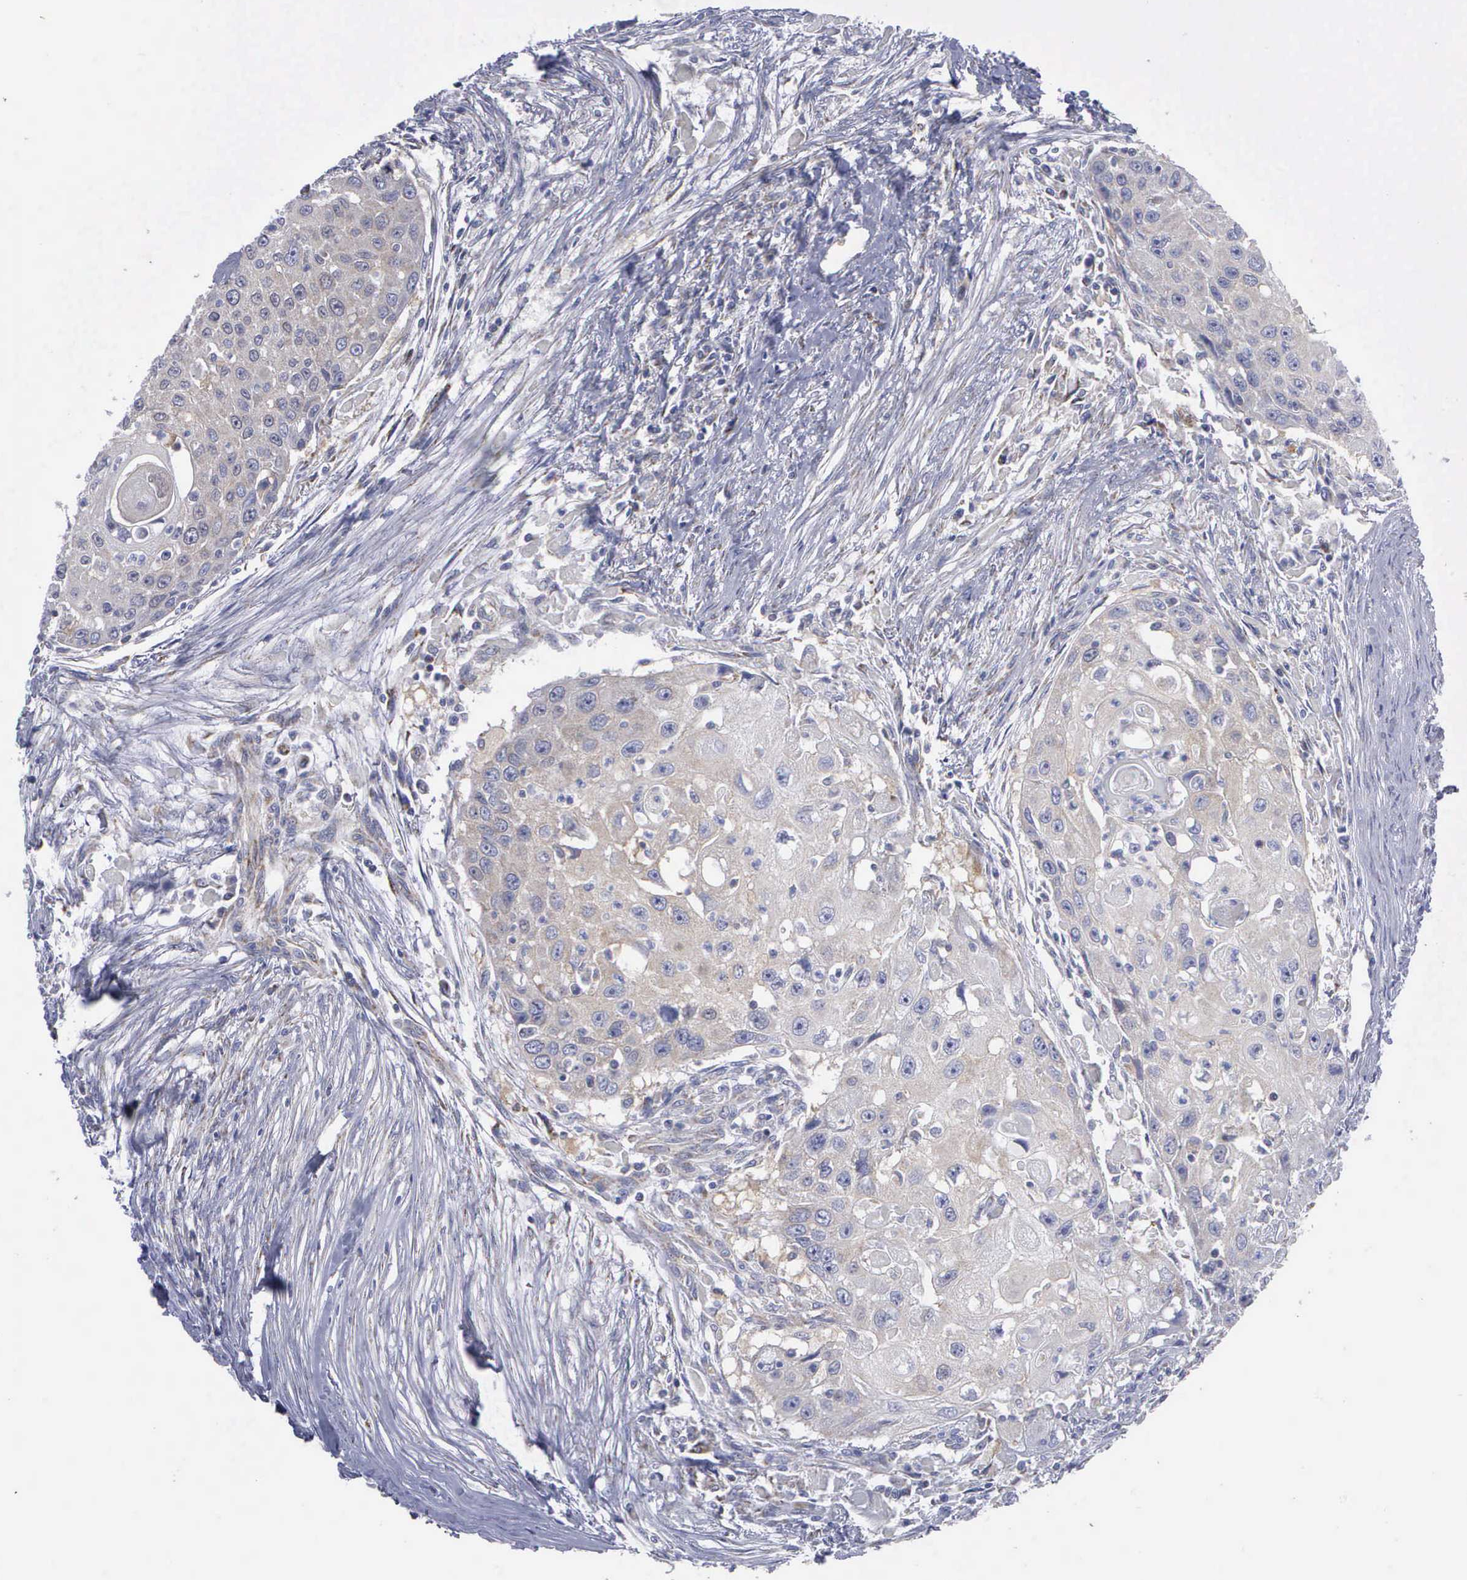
{"staining": {"intensity": "weak", "quantity": "<25%", "location": "cytoplasmic/membranous"}, "tissue": "head and neck cancer", "cell_type": "Tumor cells", "image_type": "cancer", "snomed": [{"axis": "morphology", "description": "Squamous cell carcinoma, NOS"}, {"axis": "topography", "description": "Head-Neck"}], "caption": "Immunohistochemistry image of neoplastic tissue: human head and neck cancer (squamous cell carcinoma) stained with DAB exhibits no significant protein positivity in tumor cells. (DAB (3,3'-diaminobenzidine) immunohistochemistry visualized using brightfield microscopy, high magnification).", "gene": "APOOL", "patient": {"sex": "male", "age": 64}}